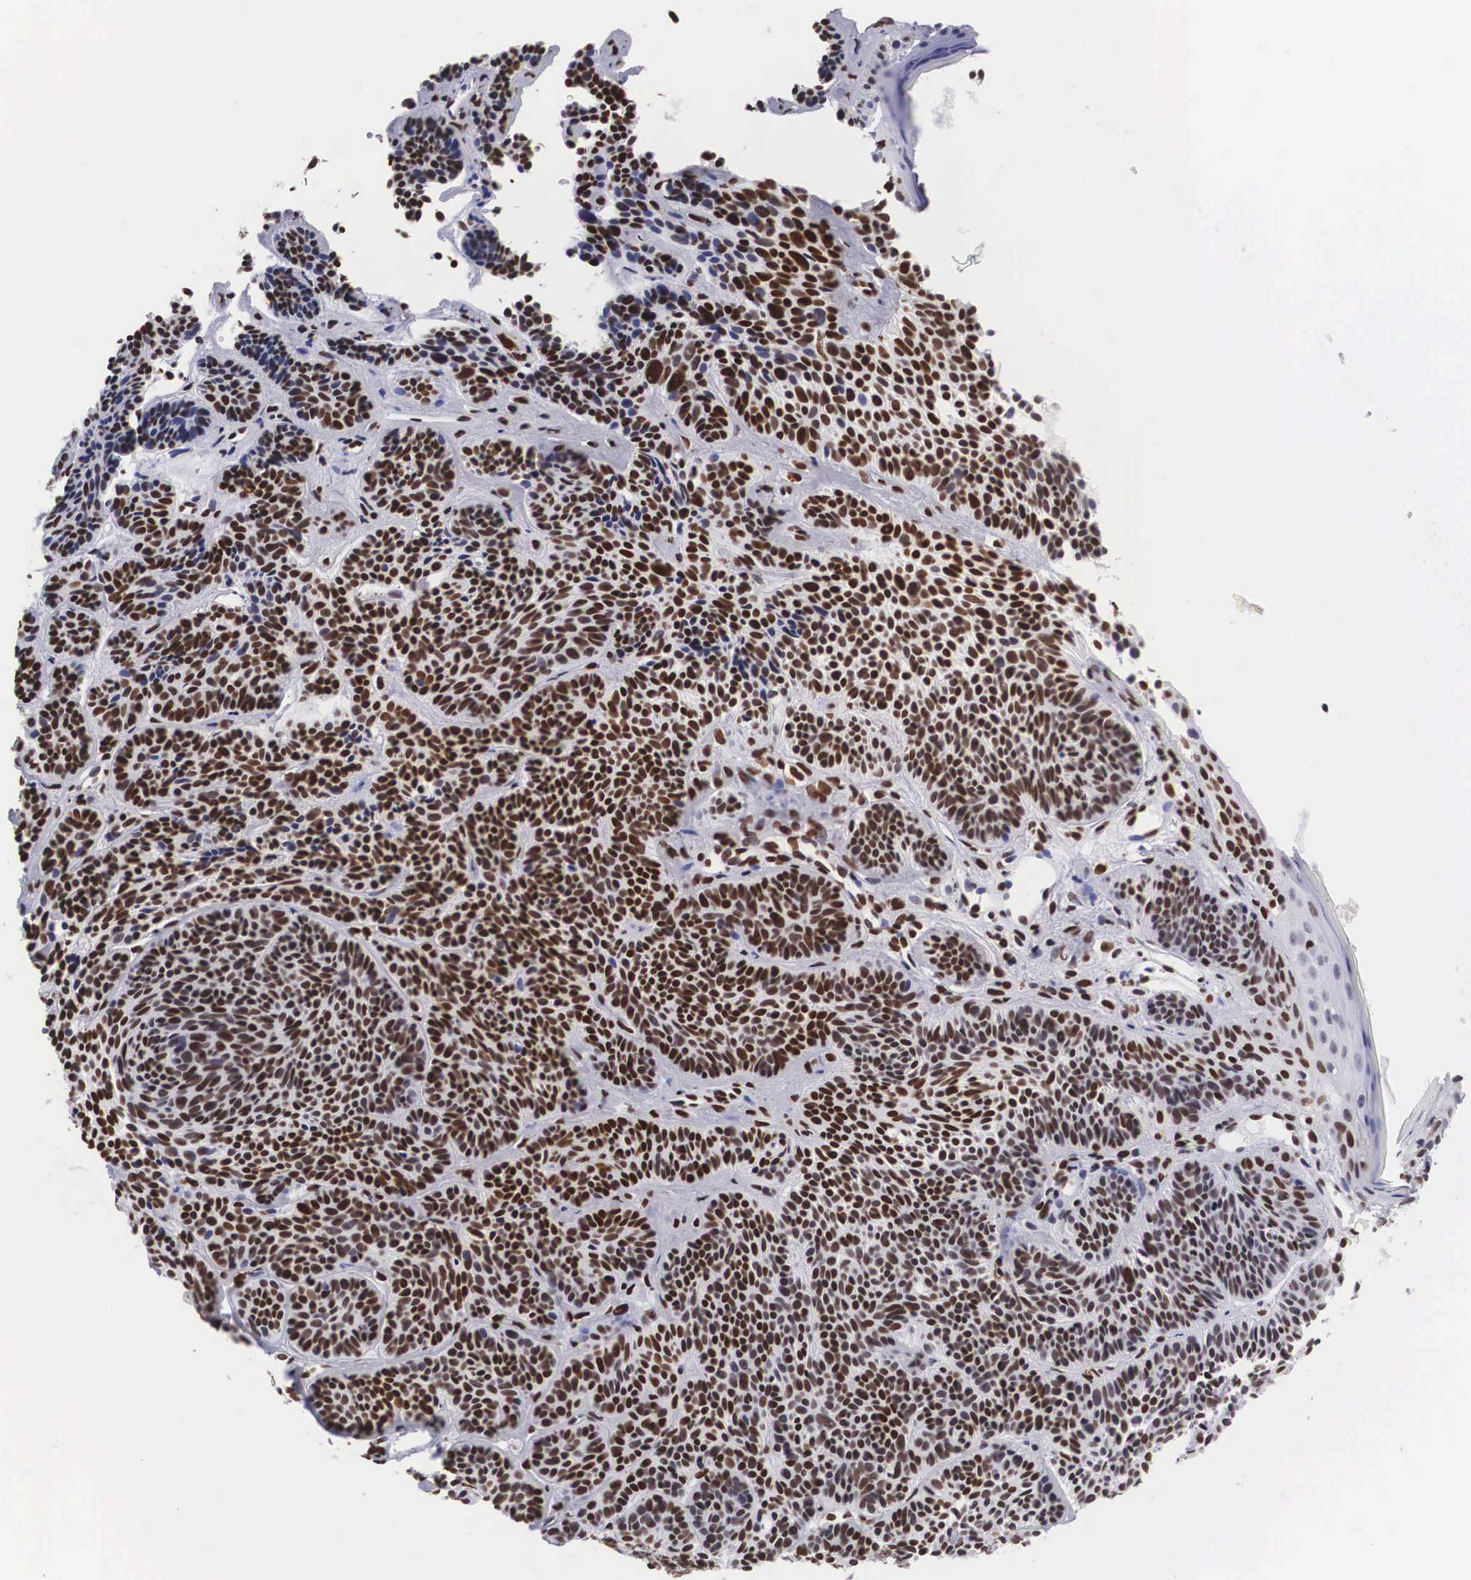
{"staining": {"intensity": "strong", "quantity": ">75%", "location": "nuclear"}, "tissue": "skin cancer", "cell_type": "Tumor cells", "image_type": "cancer", "snomed": [{"axis": "morphology", "description": "Basal cell carcinoma"}, {"axis": "topography", "description": "Skin"}], "caption": "The histopathology image reveals staining of skin cancer (basal cell carcinoma), revealing strong nuclear protein staining (brown color) within tumor cells.", "gene": "MECP2", "patient": {"sex": "female", "age": 62}}